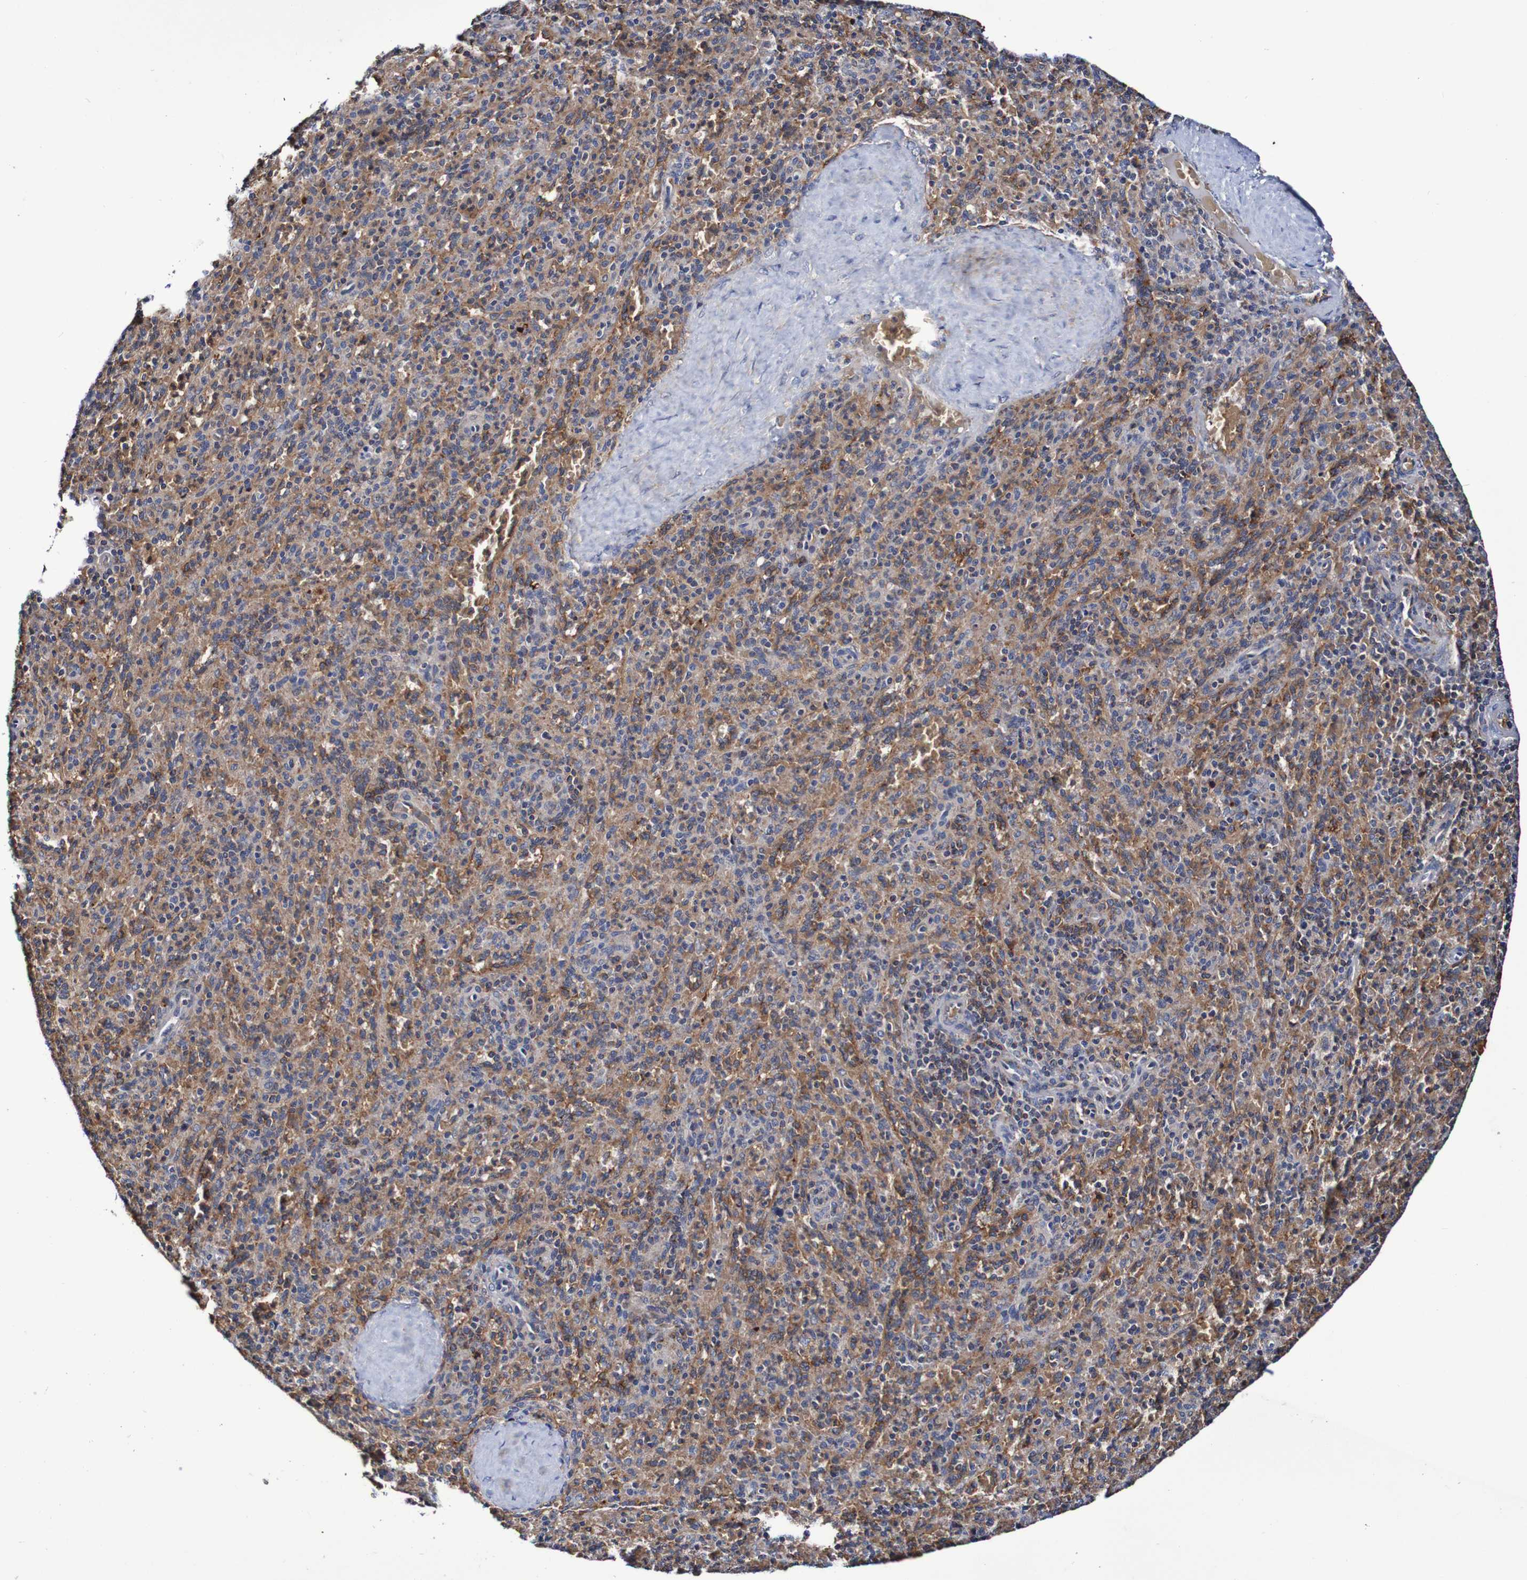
{"staining": {"intensity": "strong", "quantity": ">75%", "location": "cytoplasmic/membranous"}, "tissue": "spleen", "cell_type": "Cells in red pulp", "image_type": "normal", "snomed": [{"axis": "morphology", "description": "Normal tissue, NOS"}, {"axis": "topography", "description": "Spleen"}], "caption": "A high amount of strong cytoplasmic/membranous expression is seen in approximately >75% of cells in red pulp in unremarkable spleen.", "gene": "WNT4", "patient": {"sex": "male", "age": 36}}